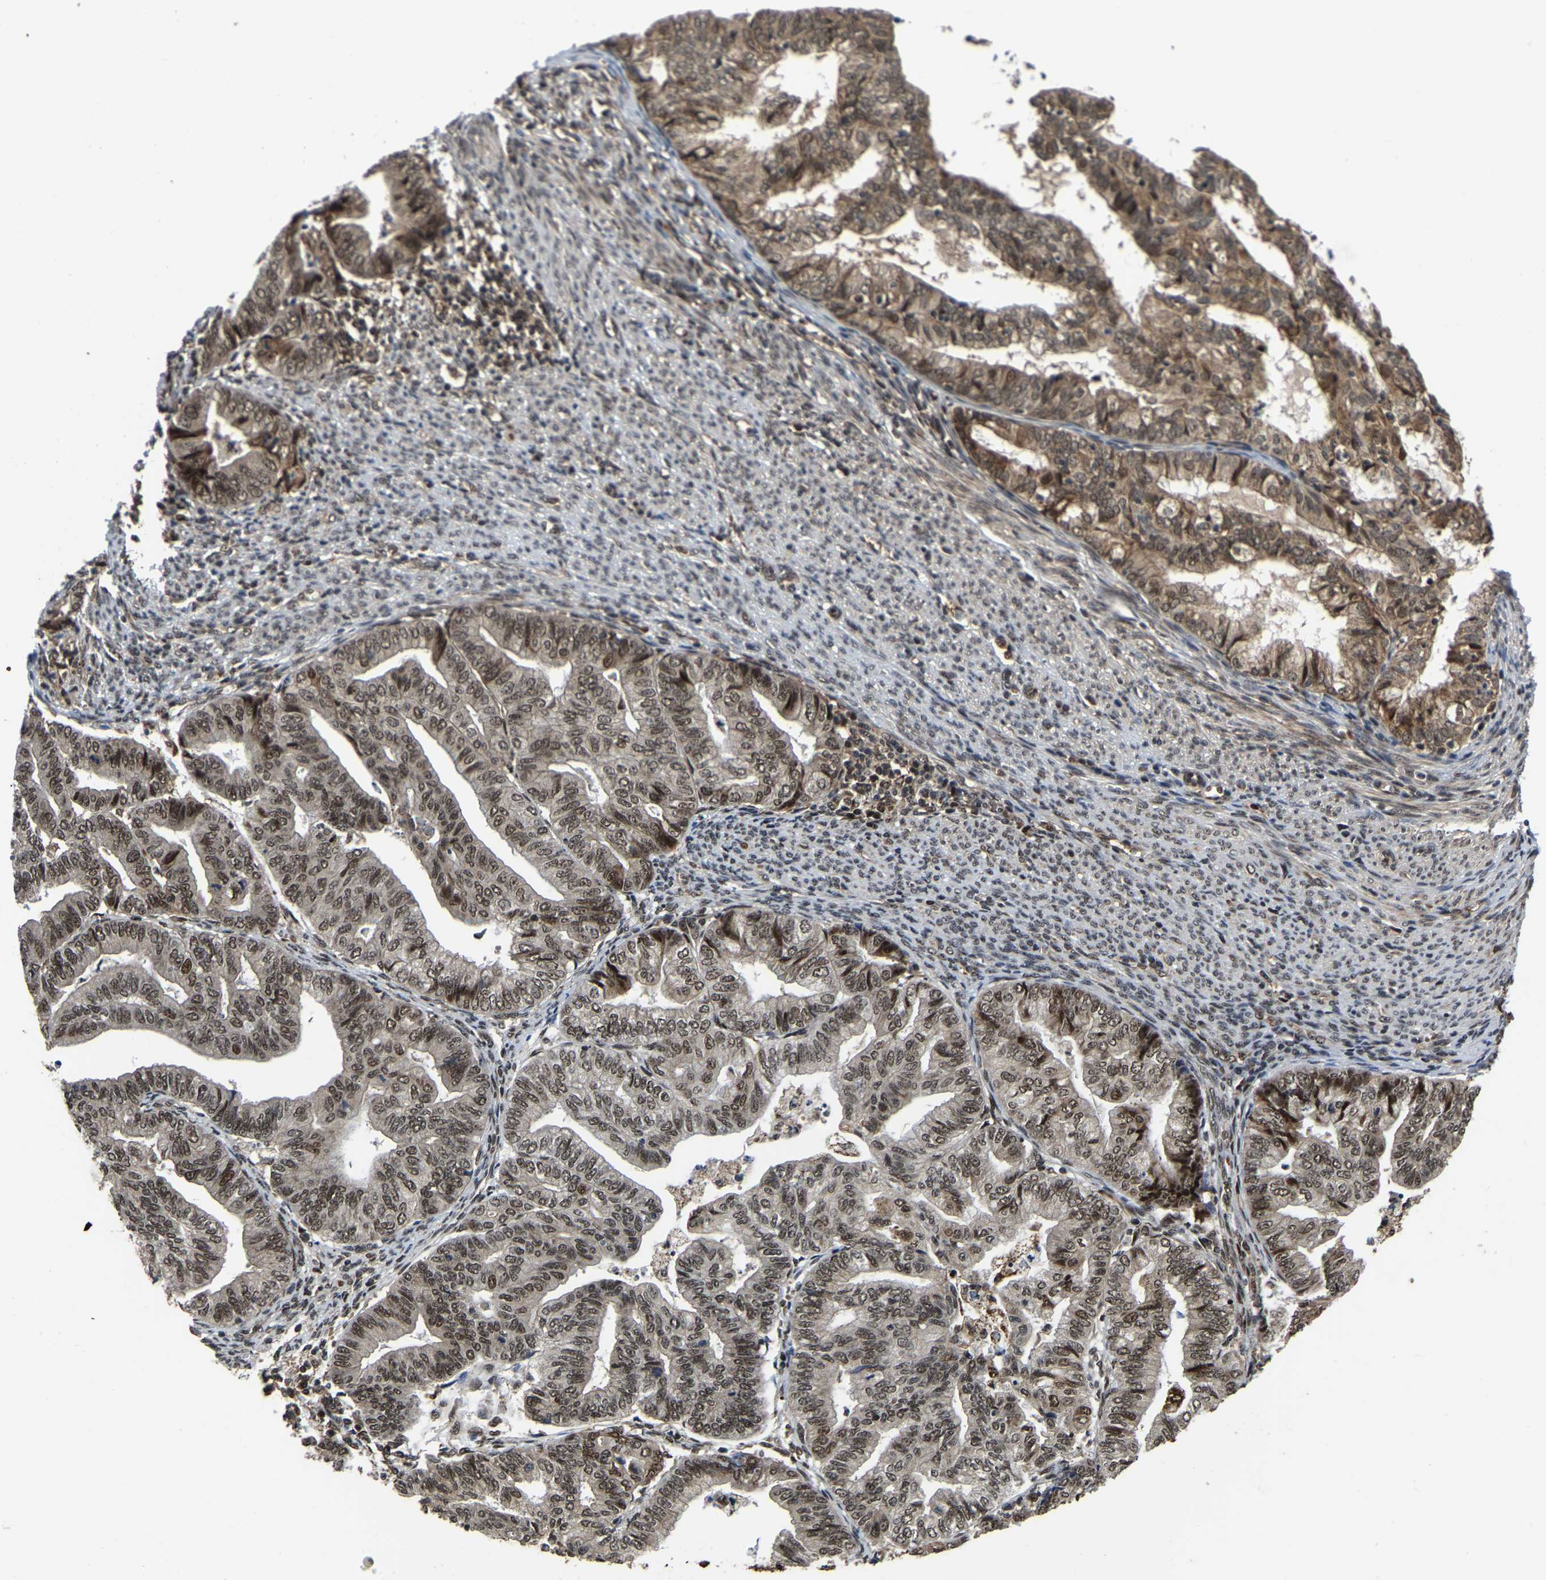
{"staining": {"intensity": "moderate", "quantity": ">75%", "location": "nuclear"}, "tissue": "endometrial cancer", "cell_type": "Tumor cells", "image_type": "cancer", "snomed": [{"axis": "morphology", "description": "Adenocarcinoma, NOS"}, {"axis": "topography", "description": "Endometrium"}], "caption": "Endometrial cancer tissue exhibits moderate nuclear positivity in approximately >75% of tumor cells, visualized by immunohistochemistry.", "gene": "CIAO1", "patient": {"sex": "female", "age": 79}}